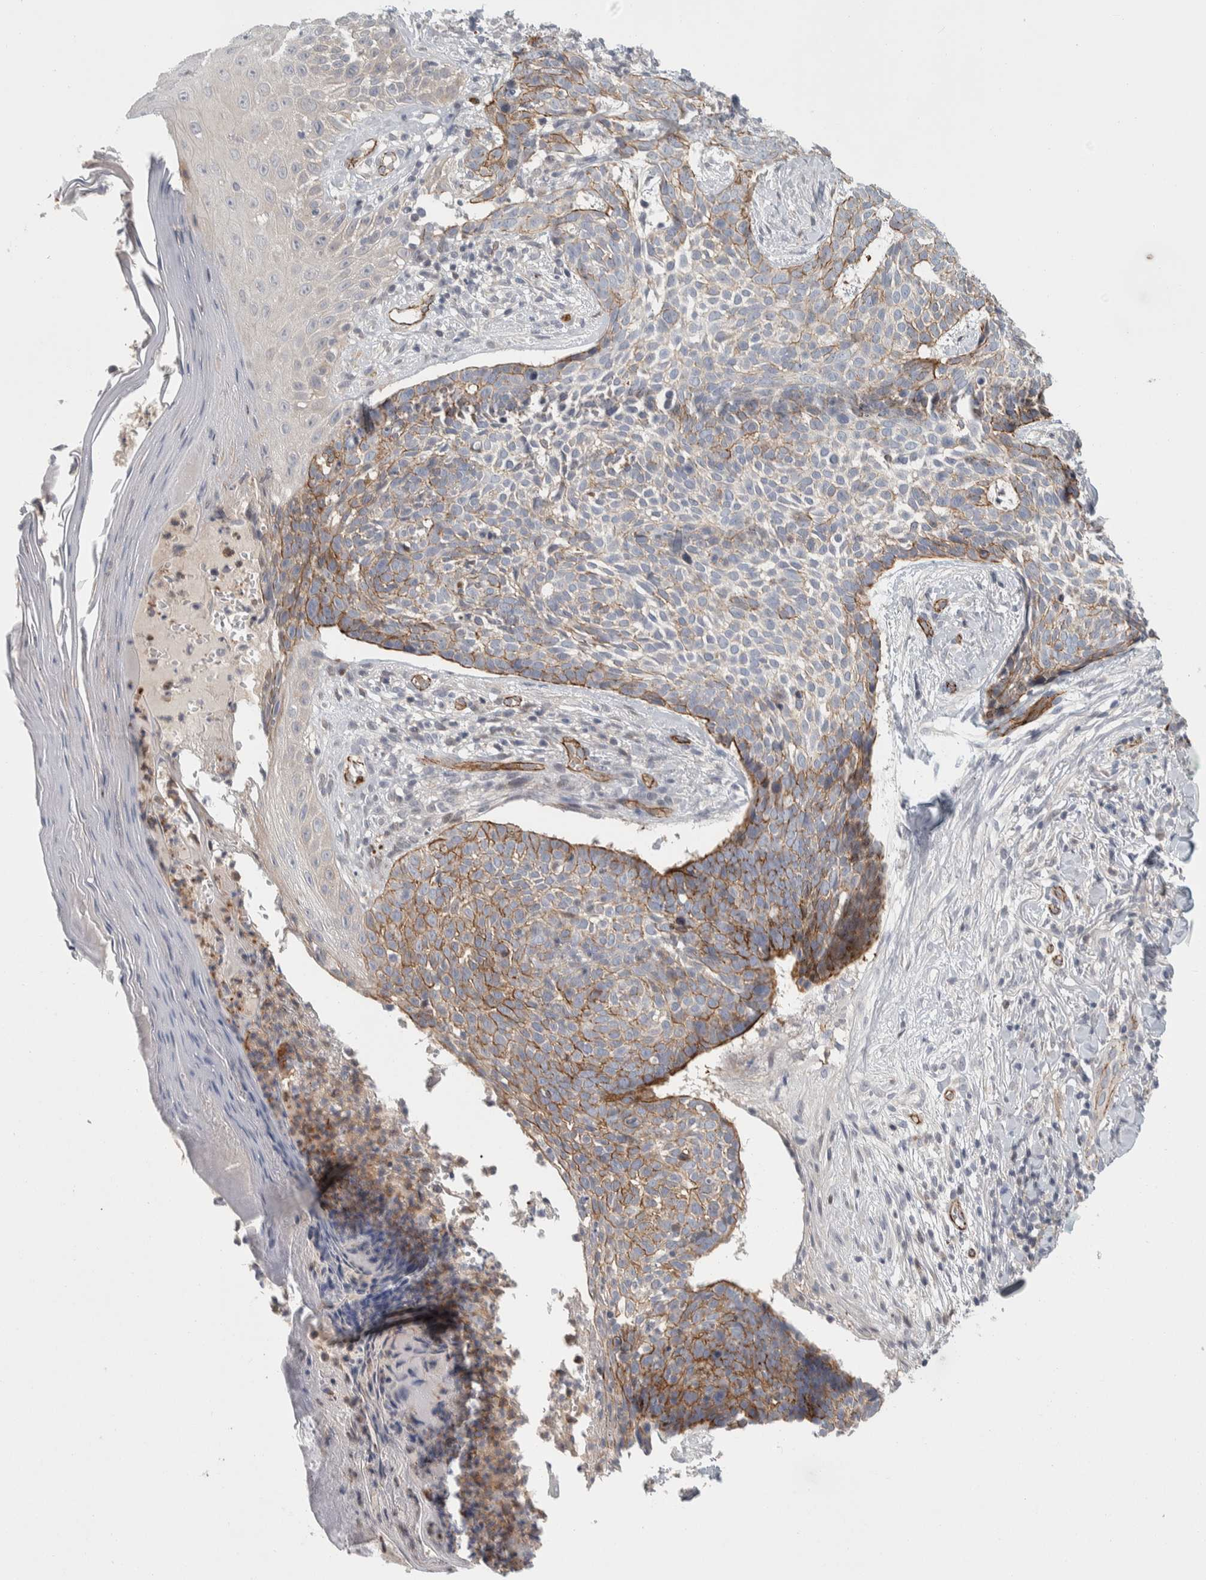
{"staining": {"intensity": "moderate", "quantity": "25%-75%", "location": "cytoplasmic/membranous"}, "tissue": "skin cancer", "cell_type": "Tumor cells", "image_type": "cancer", "snomed": [{"axis": "morphology", "description": "Normal tissue, NOS"}, {"axis": "morphology", "description": "Basal cell carcinoma"}, {"axis": "topography", "description": "Skin"}], "caption": "The micrograph exhibits a brown stain indicating the presence of a protein in the cytoplasmic/membranous of tumor cells in skin basal cell carcinoma.", "gene": "ZNF862", "patient": {"sex": "male", "age": 67}}